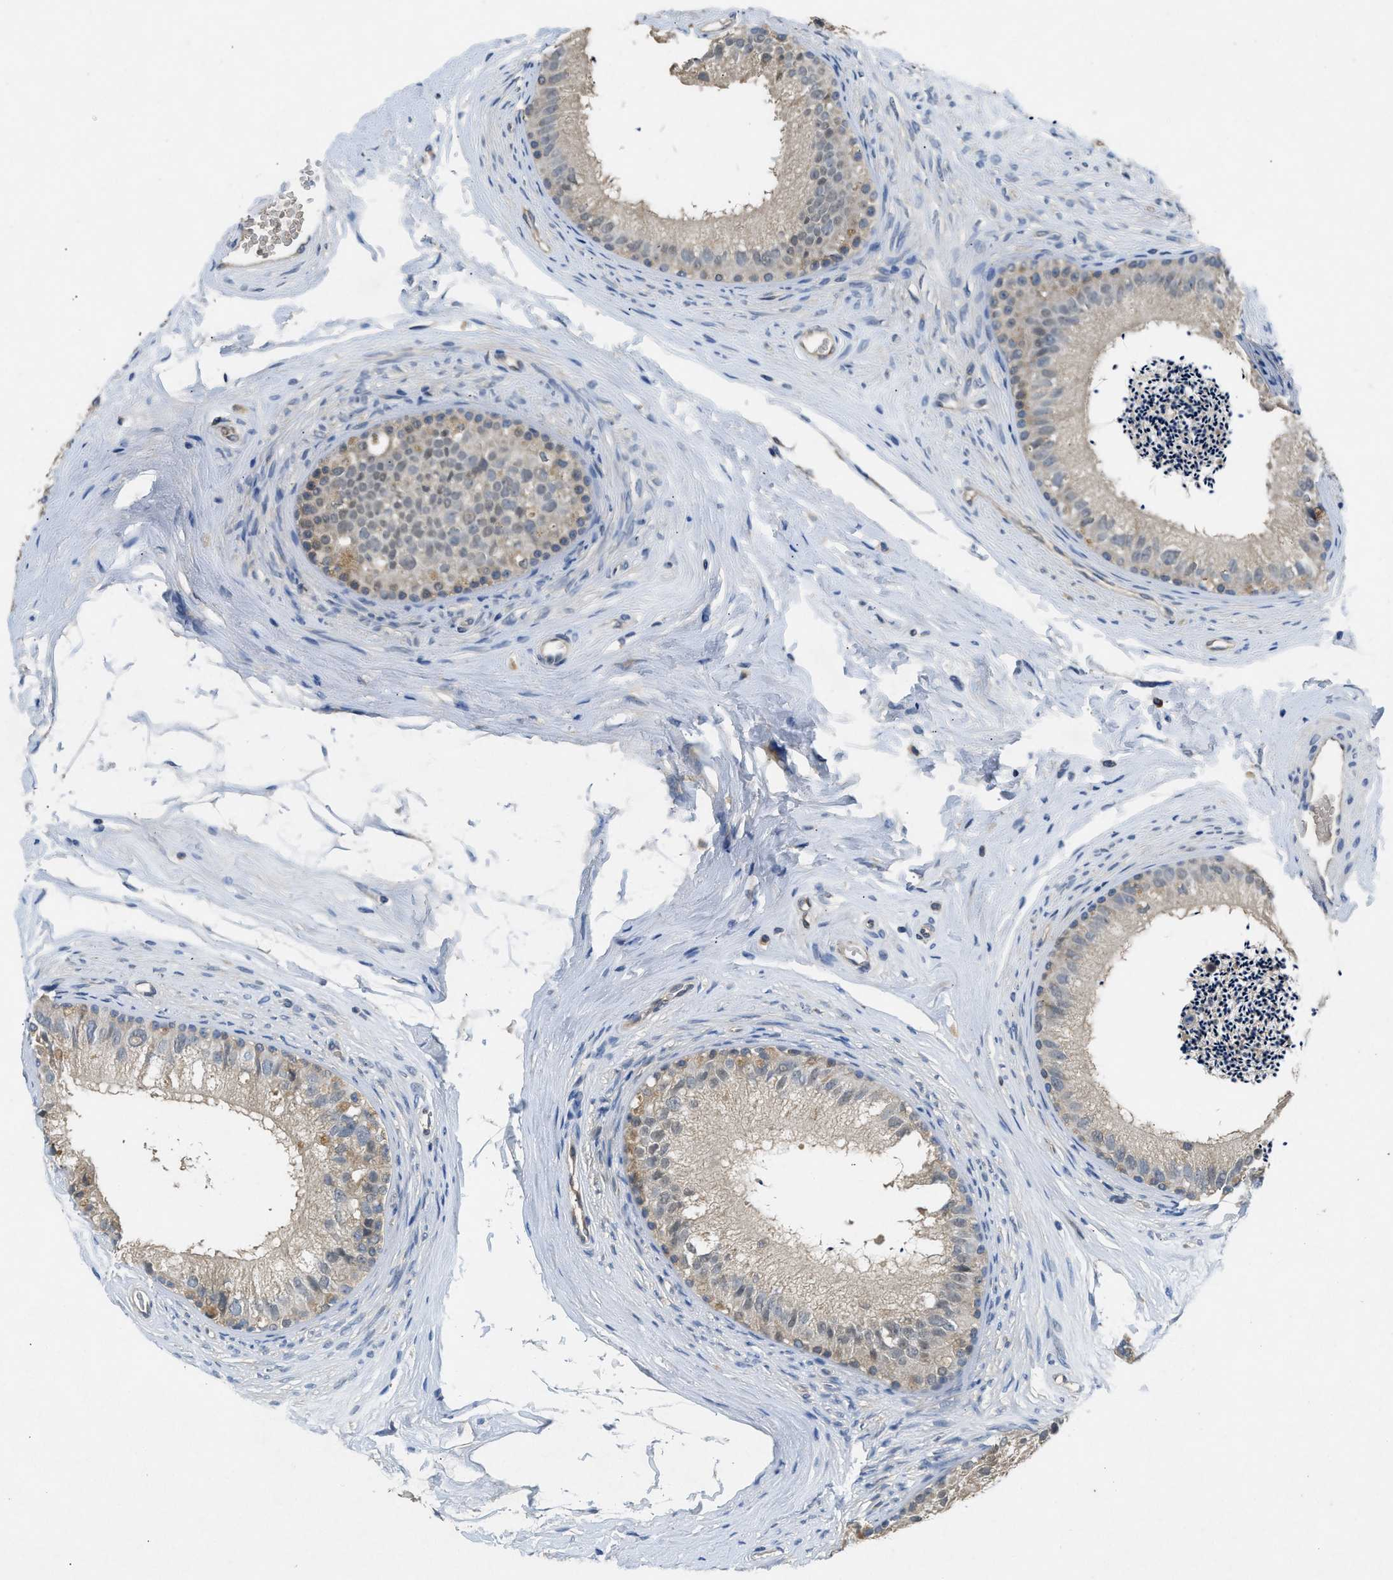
{"staining": {"intensity": "weak", "quantity": "25%-75%", "location": "cytoplasmic/membranous"}, "tissue": "epididymis", "cell_type": "Glandular cells", "image_type": "normal", "snomed": [{"axis": "morphology", "description": "Normal tissue, NOS"}, {"axis": "topography", "description": "Epididymis"}], "caption": "Epididymis stained with immunohistochemistry reveals weak cytoplasmic/membranous expression in about 25%-75% of glandular cells. The staining was performed using DAB, with brown indicating positive protein expression. Nuclei are stained blue with hematoxylin.", "gene": "PPP3CA", "patient": {"sex": "male", "age": 56}}